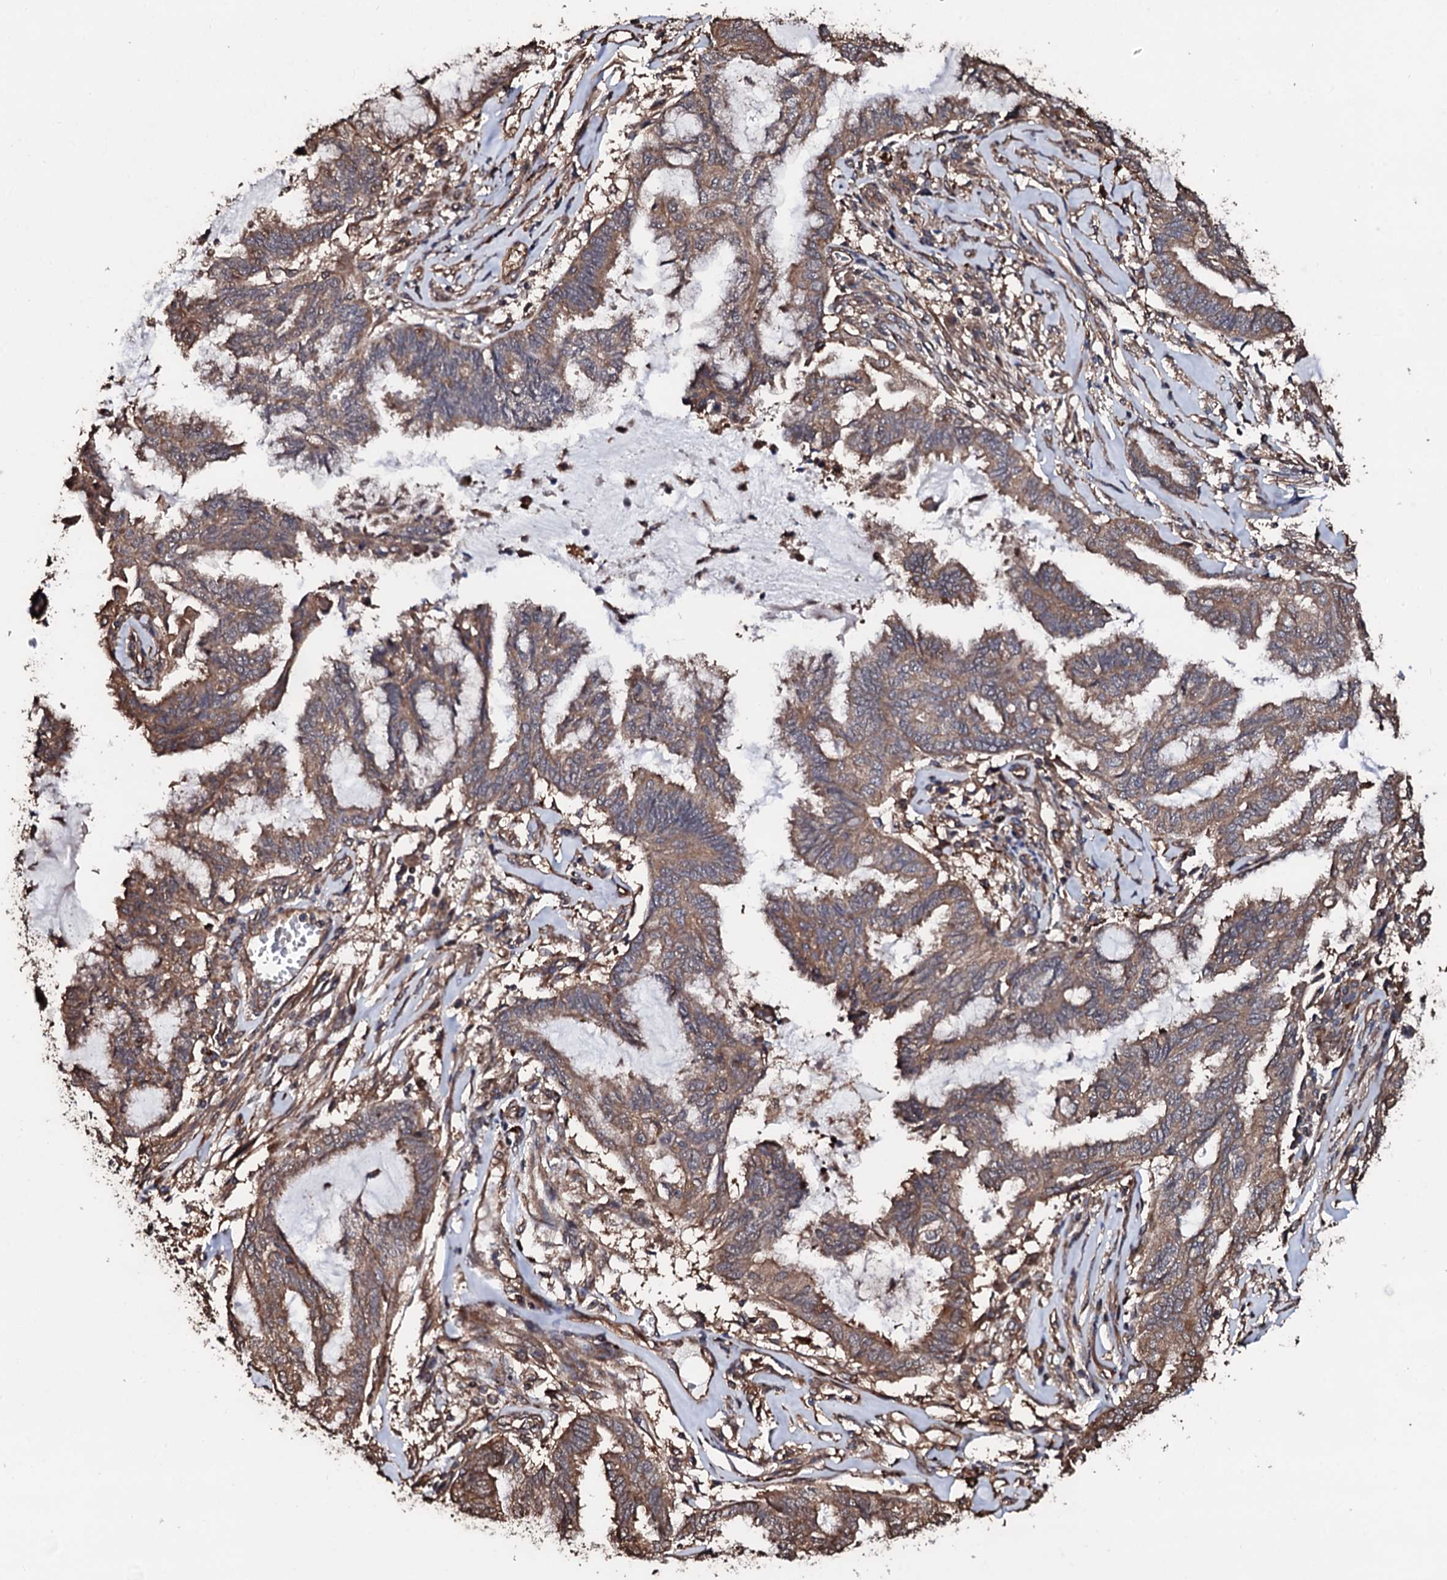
{"staining": {"intensity": "moderate", "quantity": ">75%", "location": "cytoplasmic/membranous"}, "tissue": "endometrial cancer", "cell_type": "Tumor cells", "image_type": "cancer", "snomed": [{"axis": "morphology", "description": "Adenocarcinoma, NOS"}, {"axis": "topography", "description": "Endometrium"}], "caption": "Immunohistochemical staining of human endometrial cancer demonstrates medium levels of moderate cytoplasmic/membranous protein expression in approximately >75% of tumor cells.", "gene": "CKAP5", "patient": {"sex": "female", "age": 86}}